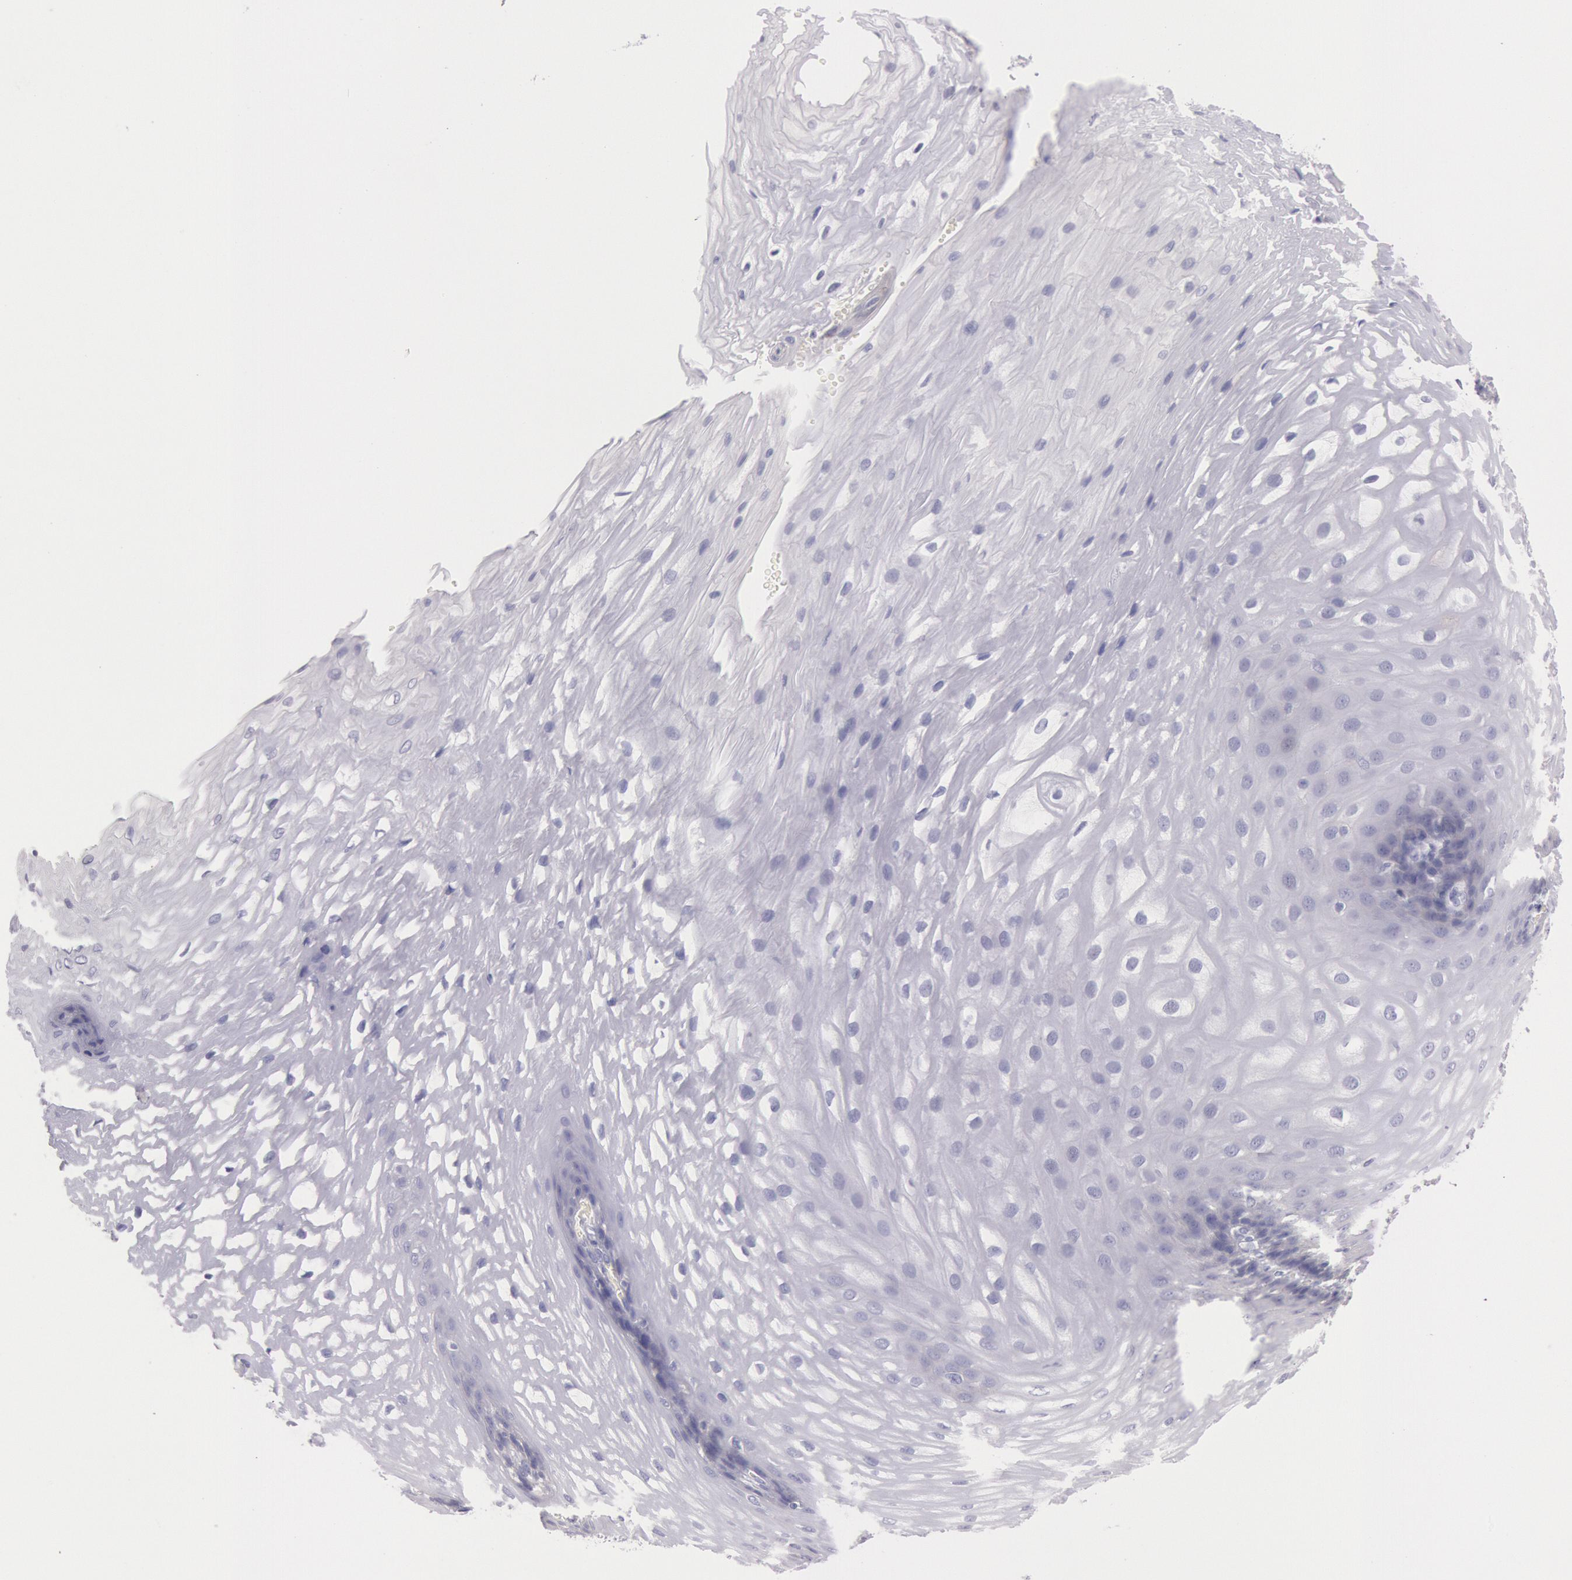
{"staining": {"intensity": "negative", "quantity": "none", "location": "none"}, "tissue": "esophagus", "cell_type": "Squamous epithelial cells", "image_type": "normal", "snomed": [{"axis": "morphology", "description": "Normal tissue, NOS"}, {"axis": "morphology", "description": "Adenocarcinoma, NOS"}, {"axis": "topography", "description": "Esophagus"}, {"axis": "topography", "description": "Stomach"}], "caption": "Esophagus was stained to show a protein in brown. There is no significant positivity in squamous epithelial cells.", "gene": "EGFR", "patient": {"sex": "male", "age": 62}}